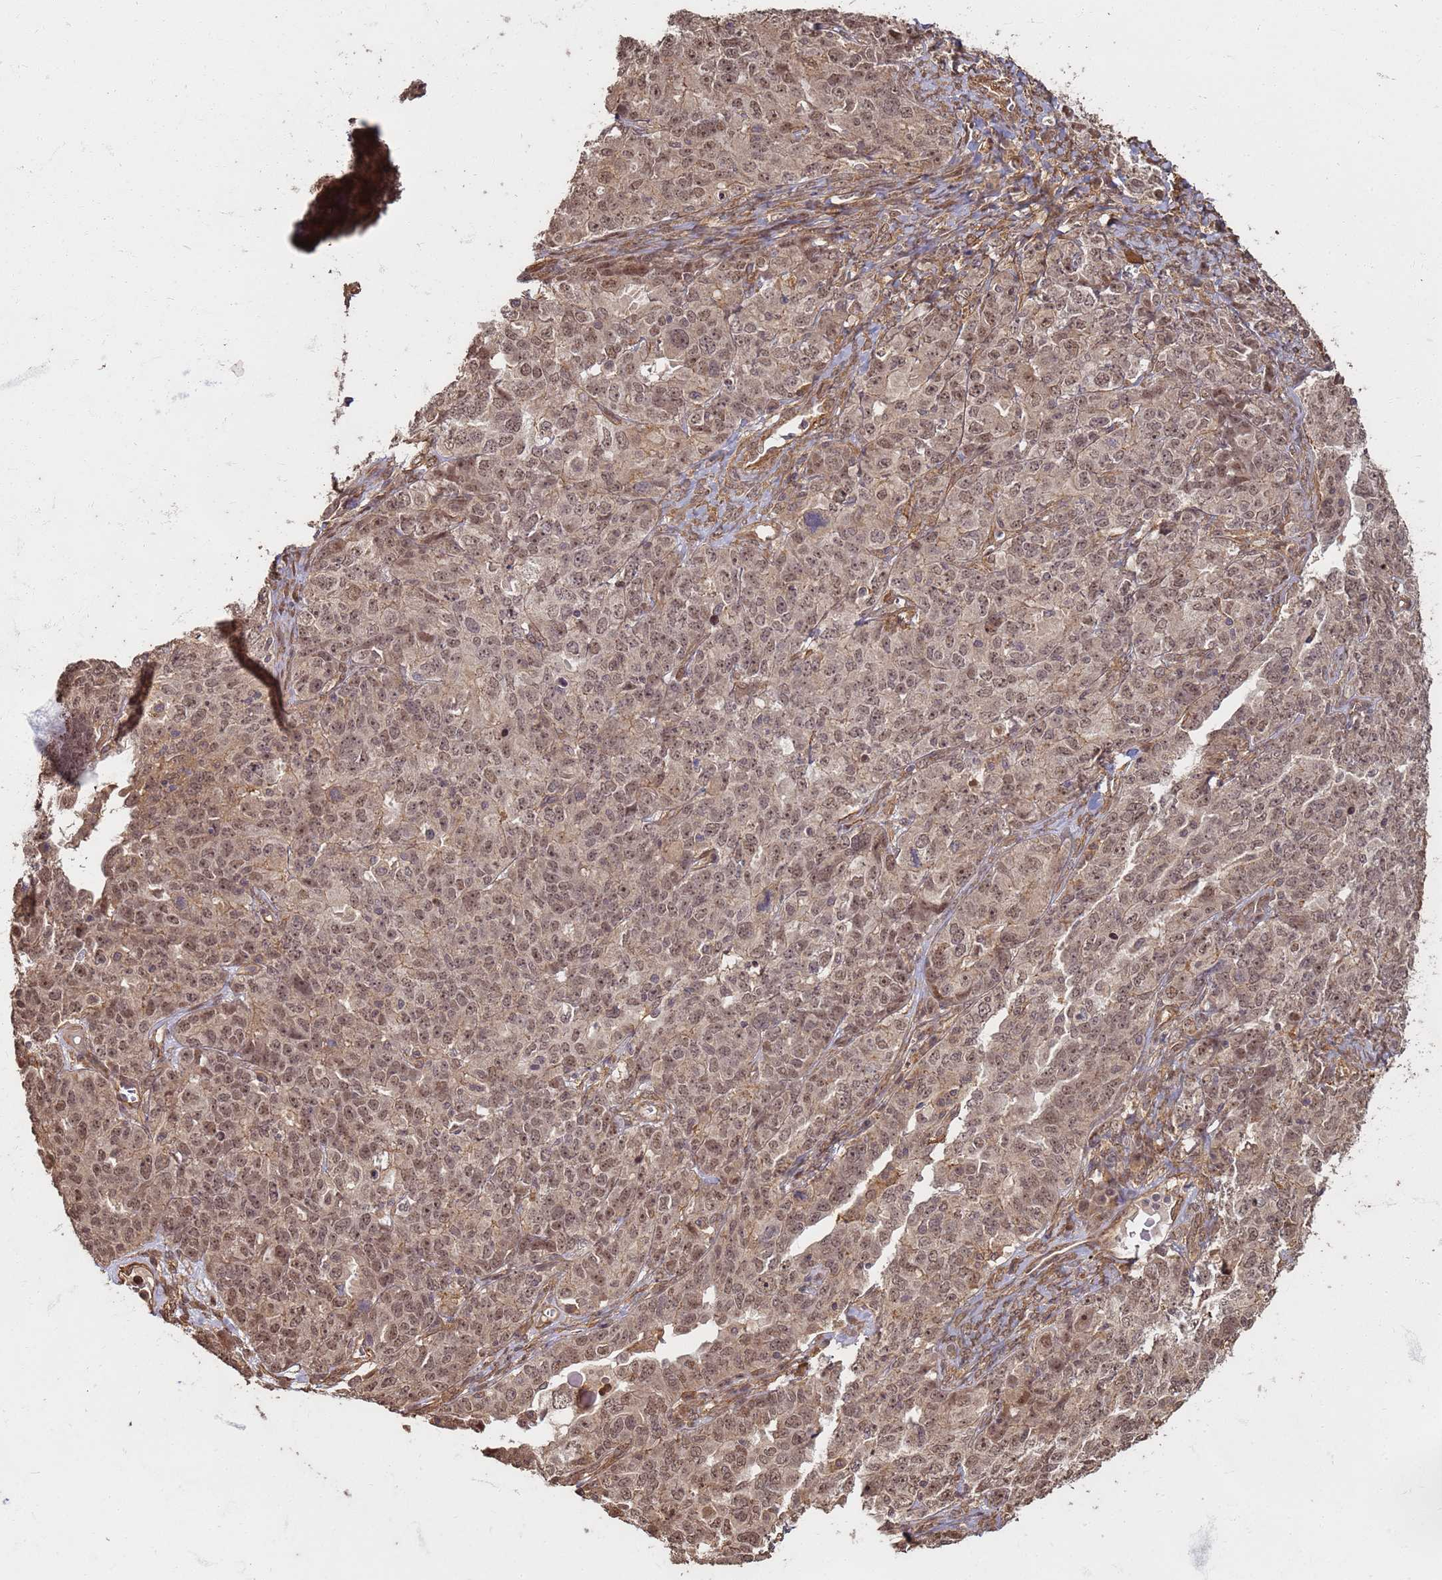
{"staining": {"intensity": "moderate", "quantity": ">75%", "location": "nuclear"}, "tissue": "ovarian cancer", "cell_type": "Tumor cells", "image_type": "cancer", "snomed": [{"axis": "morphology", "description": "Carcinoma, endometroid"}, {"axis": "topography", "description": "Ovary"}], "caption": "Immunohistochemistry (DAB (3,3'-diaminobenzidine)) staining of human ovarian endometroid carcinoma demonstrates moderate nuclear protein staining in approximately >75% of tumor cells.", "gene": "KIF26A", "patient": {"sex": "female", "age": 62}}